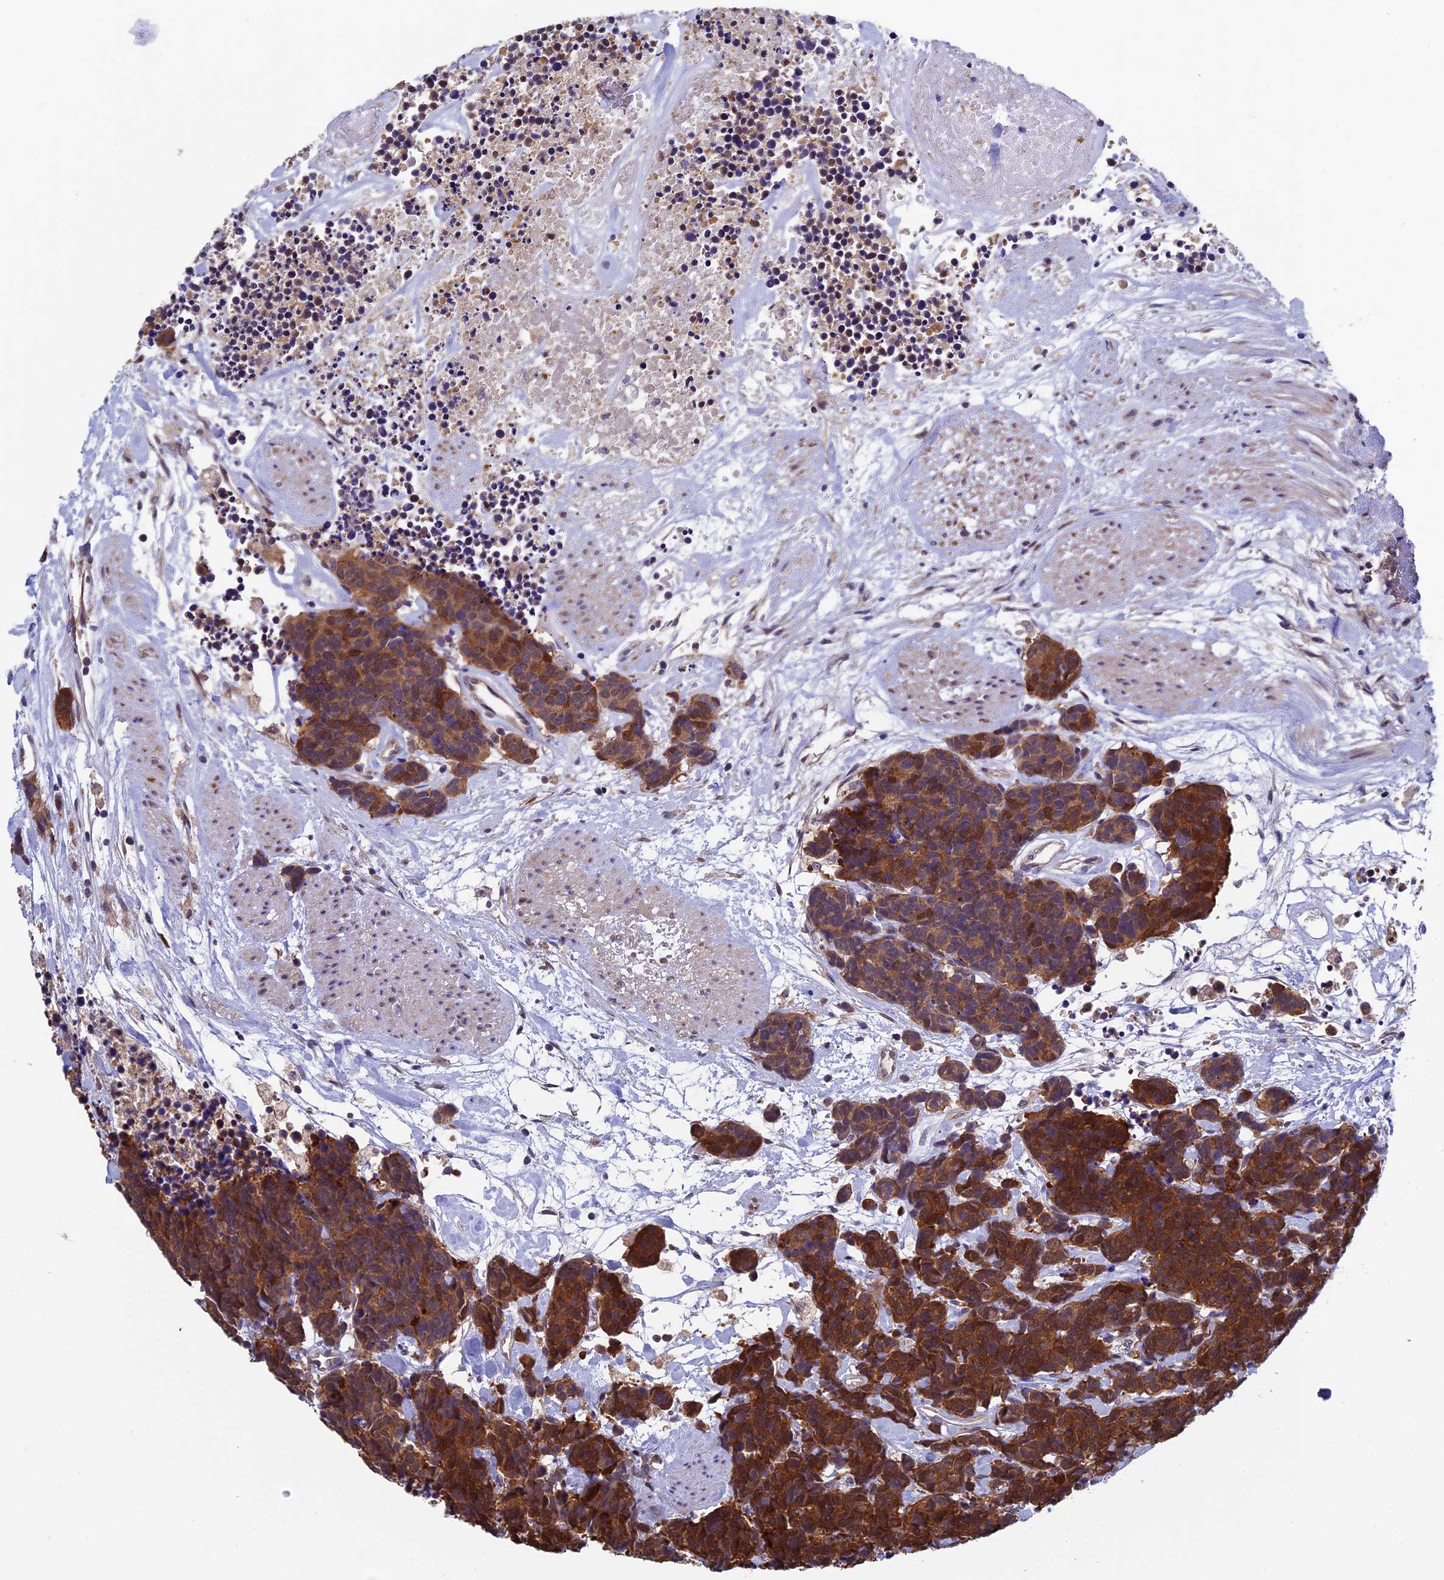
{"staining": {"intensity": "strong", "quantity": ">75%", "location": "cytoplasmic/membranous"}, "tissue": "carcinoid", "cell_type": "Tumor cells", "image_type": "cancer", "snomed": [{"axis": "morphology", "description": "Carcinoma, NOS"}, {"axis": "morphology", "description": "Carcinoid, malignant, NOS"}, {"axis": "topography", "description": "Urinary bladder"}], "caption": "Immunohistochemistry (IHC) staining of carcinoid (malignant), which displays high levels of strong cytoplasmic/membranous positivity in approximately >75% of tumor cells indicating strong cytoplasmic/membranous protein expression. The staining was performed using DAB (brown) for protein detection and nuclei were counterstained in hematoxylin (blue).", "gene": "LCMT1", "patient": {"sex": "male", "age": 57}}